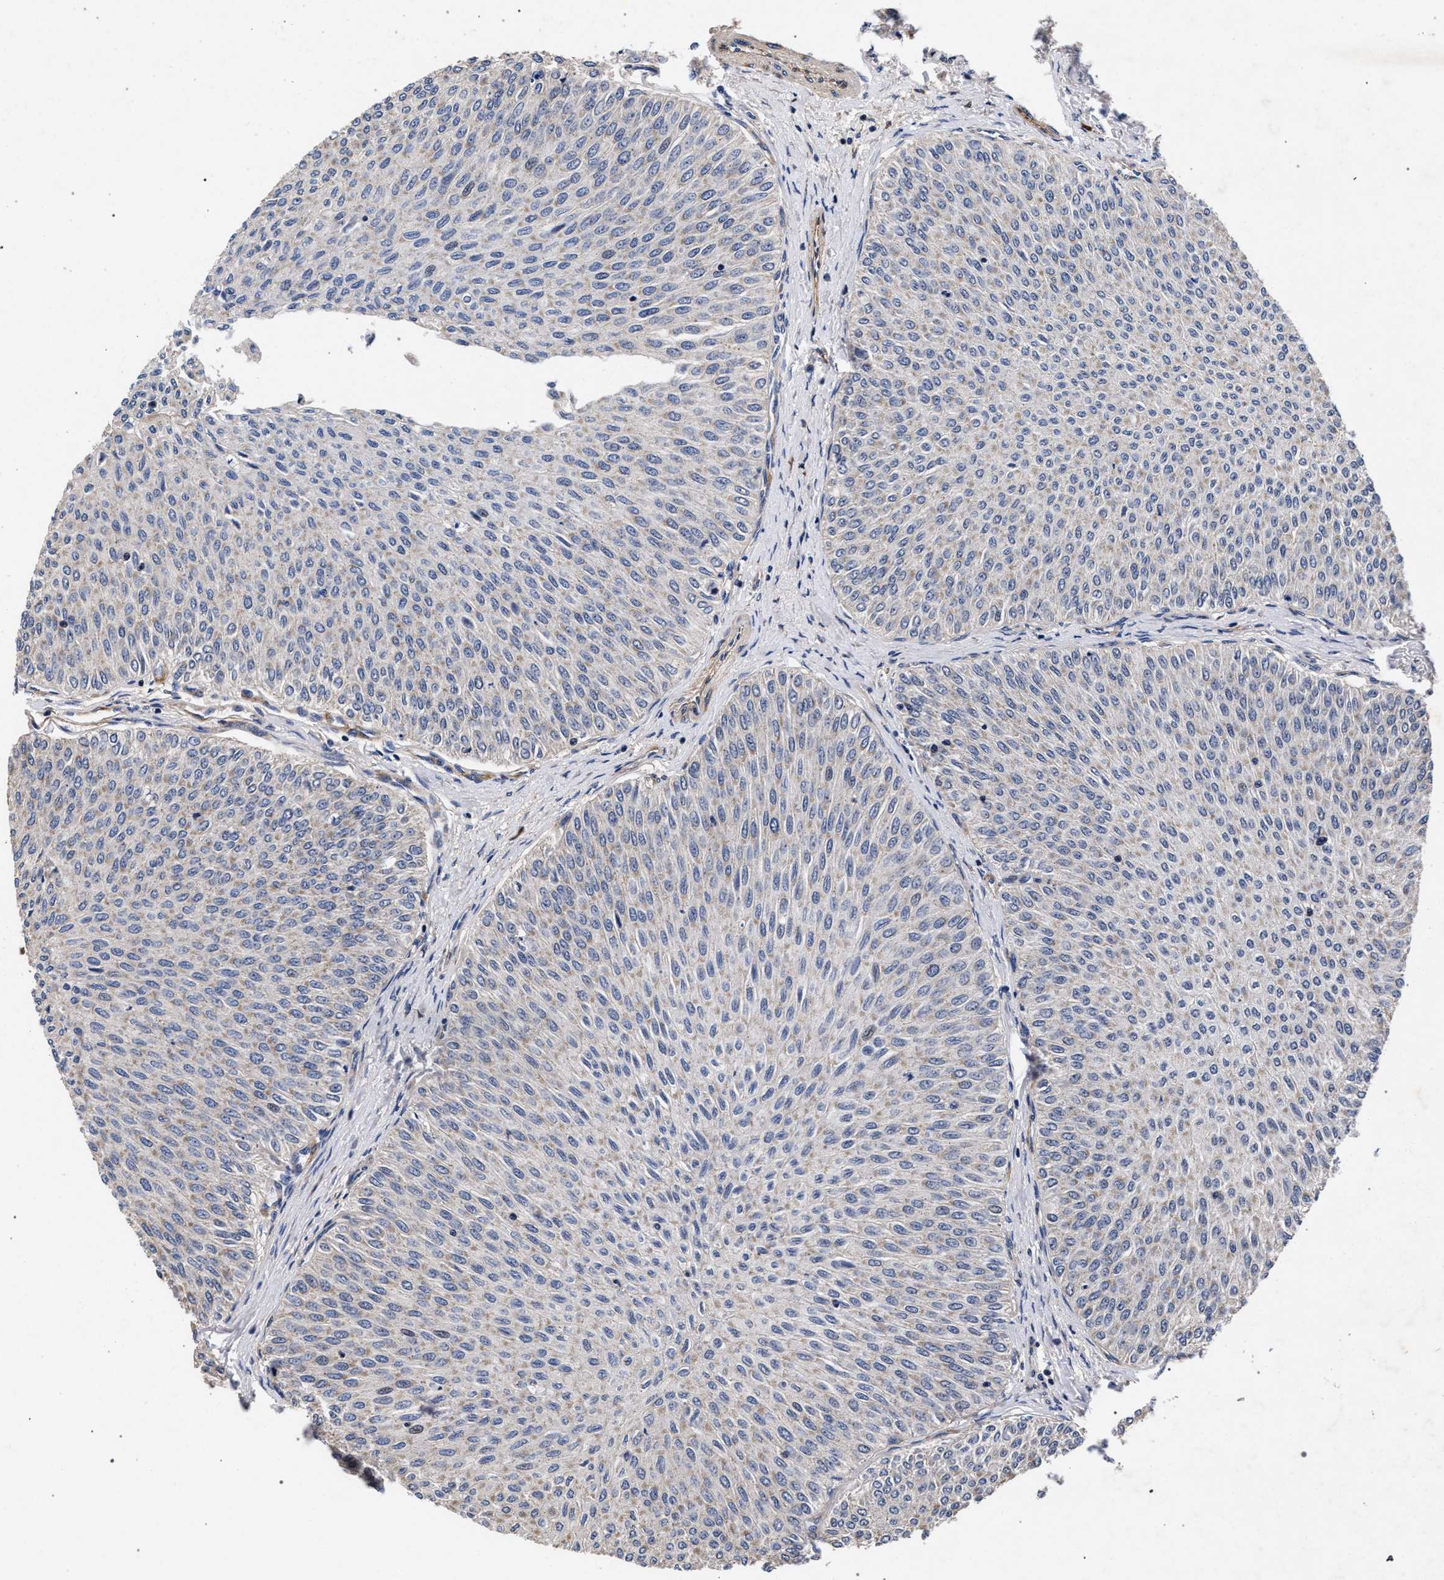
{"staining": {"intensity": "negative", "quantity": "none", "location": "none"}, "tissue": "urothelial cancer", "cell_type": "Tumor cells", "image_type": "cancer", "snomed": [{"axis": "morphology", "description": "Urothelial carcinoma, Low grade"}, {"axis": "topography", "description": "Urinary bladder"}], "caption": "Low-grade urothelial carcinoma stained for a protein using immunohistochemistry (IHC) displays no staining tumor cells.", "gene": "CFAP95", "patient": {"sex": "male", "age": 78}}